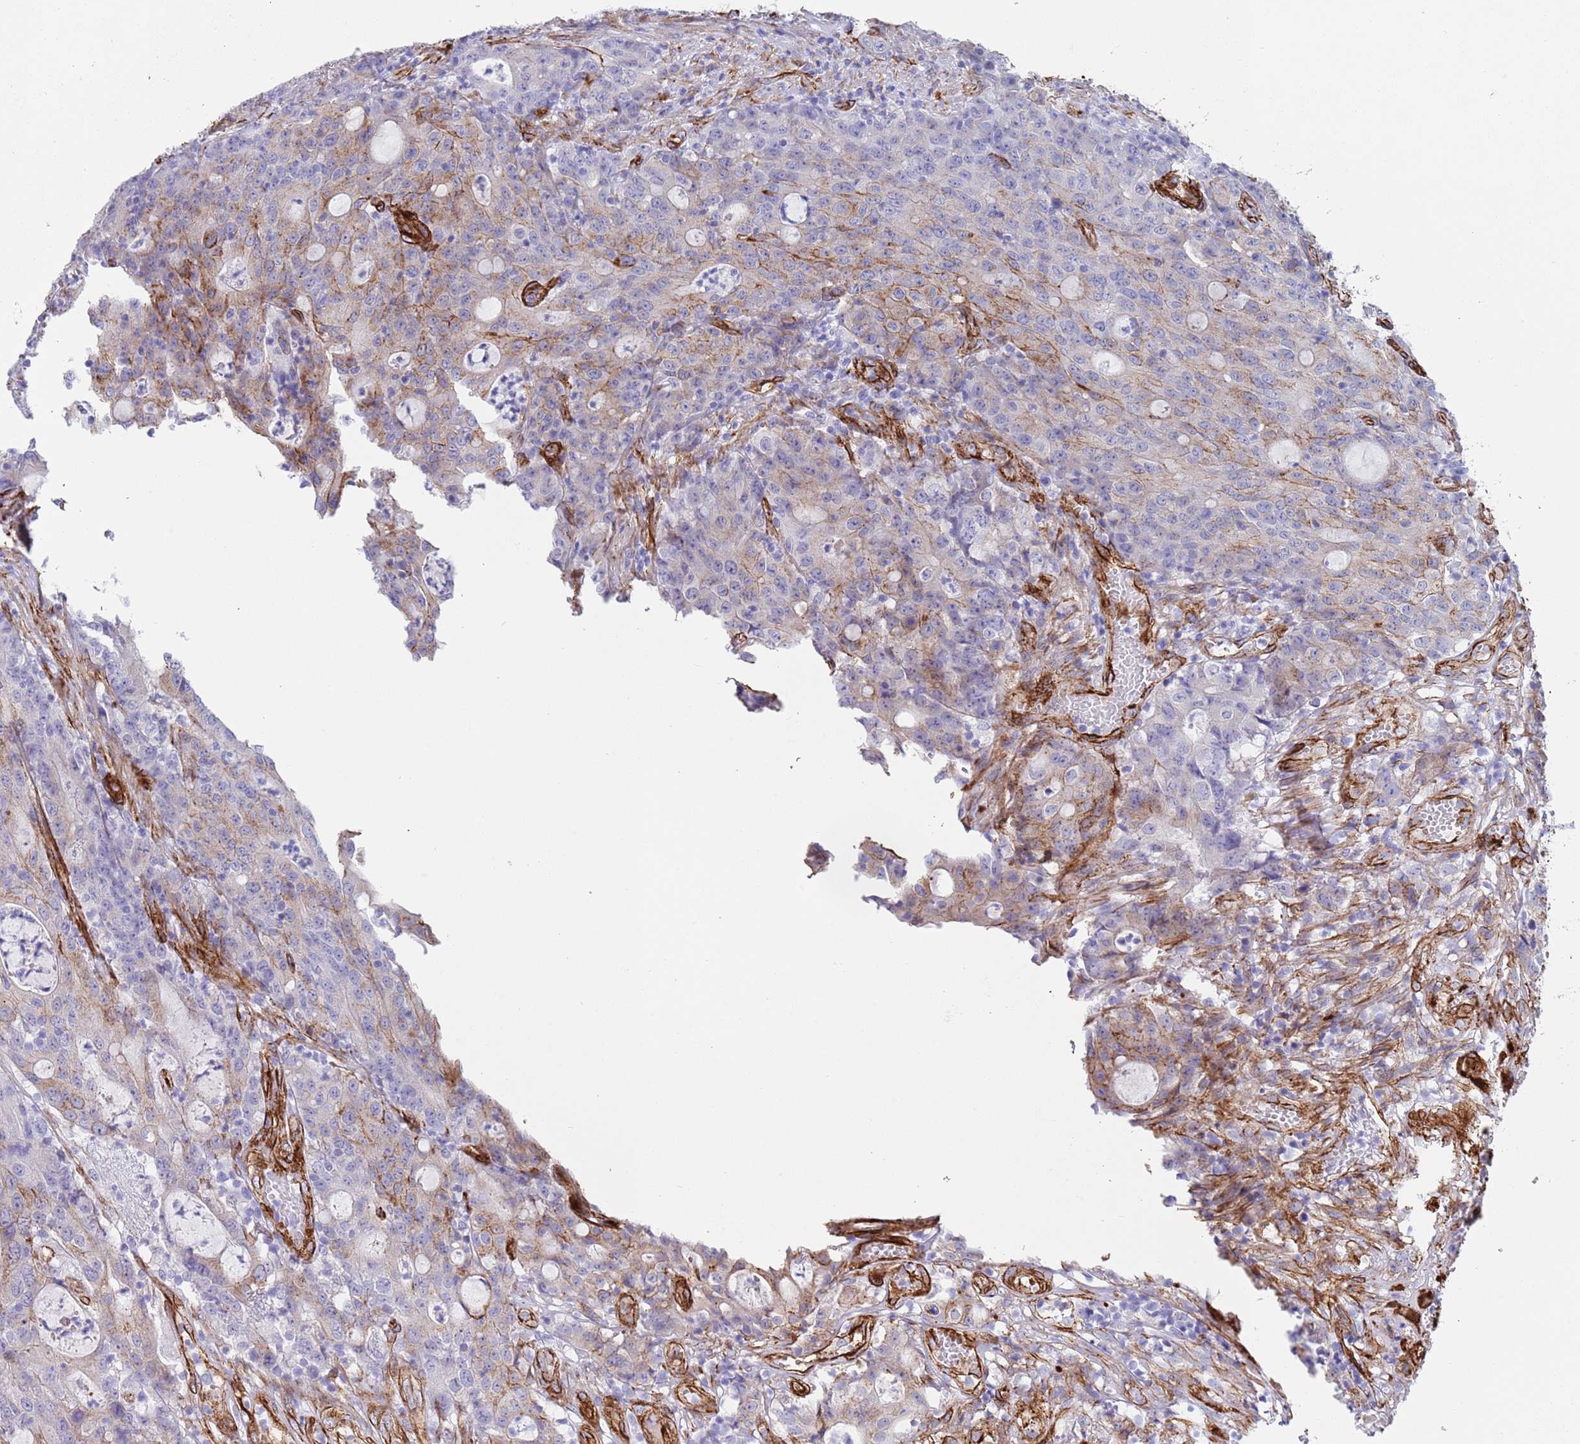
{"staining": {"intensity": "weak", "quantity": "<25%", "location": "cytoplasmic/membranous"}, "tissue": "colorectal cancer", "cell_type": "Tumor cells", "image_type": "cancer", "snomed": [{"axis": "morphology", "description": "Adenocarcinoma, NOS"}, {"axis": "topography", "description": "Colon"}], "caption": "High power microscopy histopathology image of an IHC histopathology image of colorectal adenocarcinoma, revealing no significant positivity in tumor cells. Nuclei are stained in blue.", "gene": "CAV2", "patient": {"sex": "male", "age": 83}}